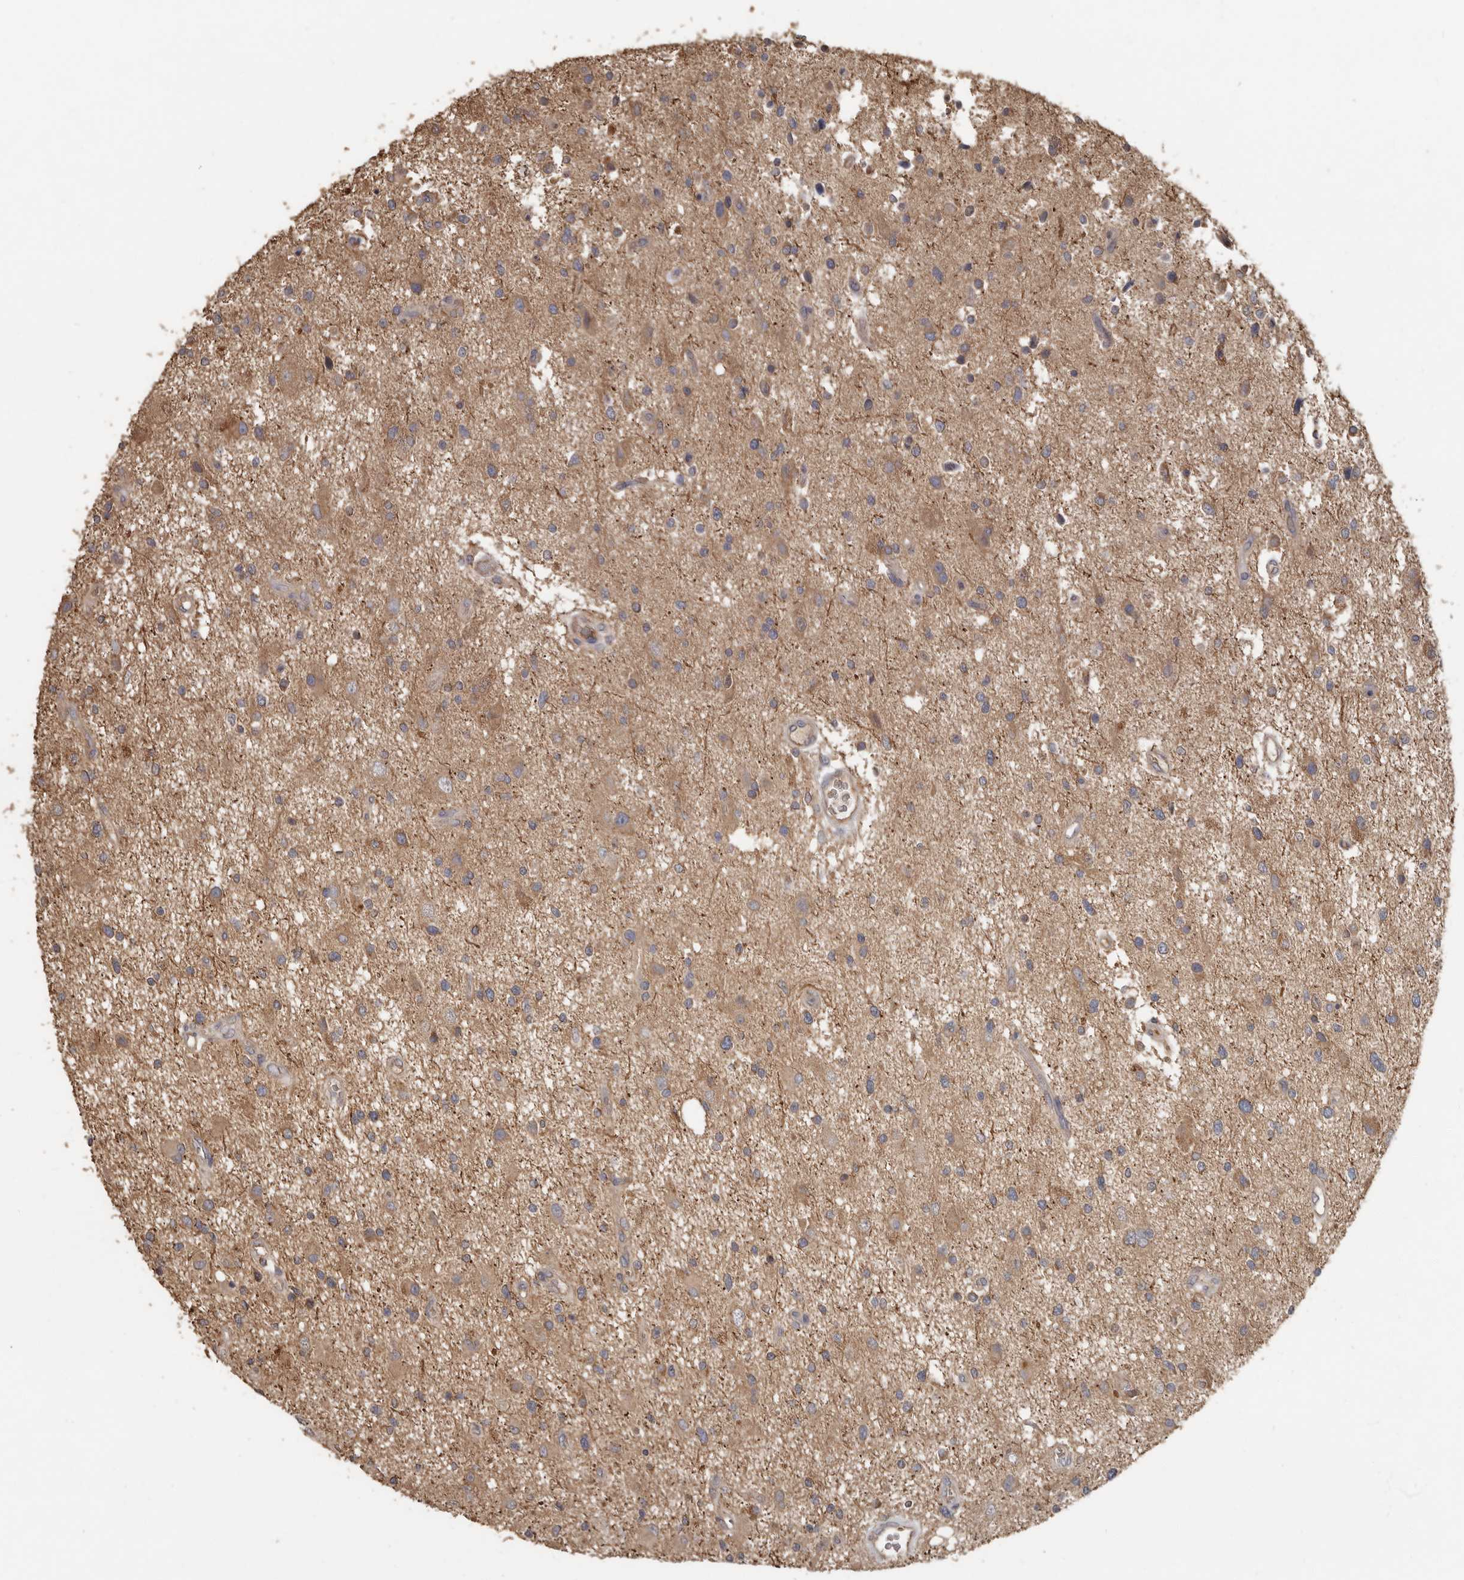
{"staining": {"intensity": "moderate", "quantity": "25%-75%", "location": "cytoplasmic/membranous"}, "tissue": "glioma", "cell_type": "Tumor cells", "image_type": "cancer", "snomed": [{"axis": "morphology", "description": "Glioma, malignant, High grade"}, {"axis": "topography", "description": "Brain"}], "caption": "Protein expression analysis of high-grade glioma (malignant) reveals moderate cytoplasmic/membranous expression in about 25%-75% of tumor cells. (DAB IHC with brightfield microscopy, high magnification).", "gene": "KIF26B", "patient": {"sex": "male", "age": 33}}